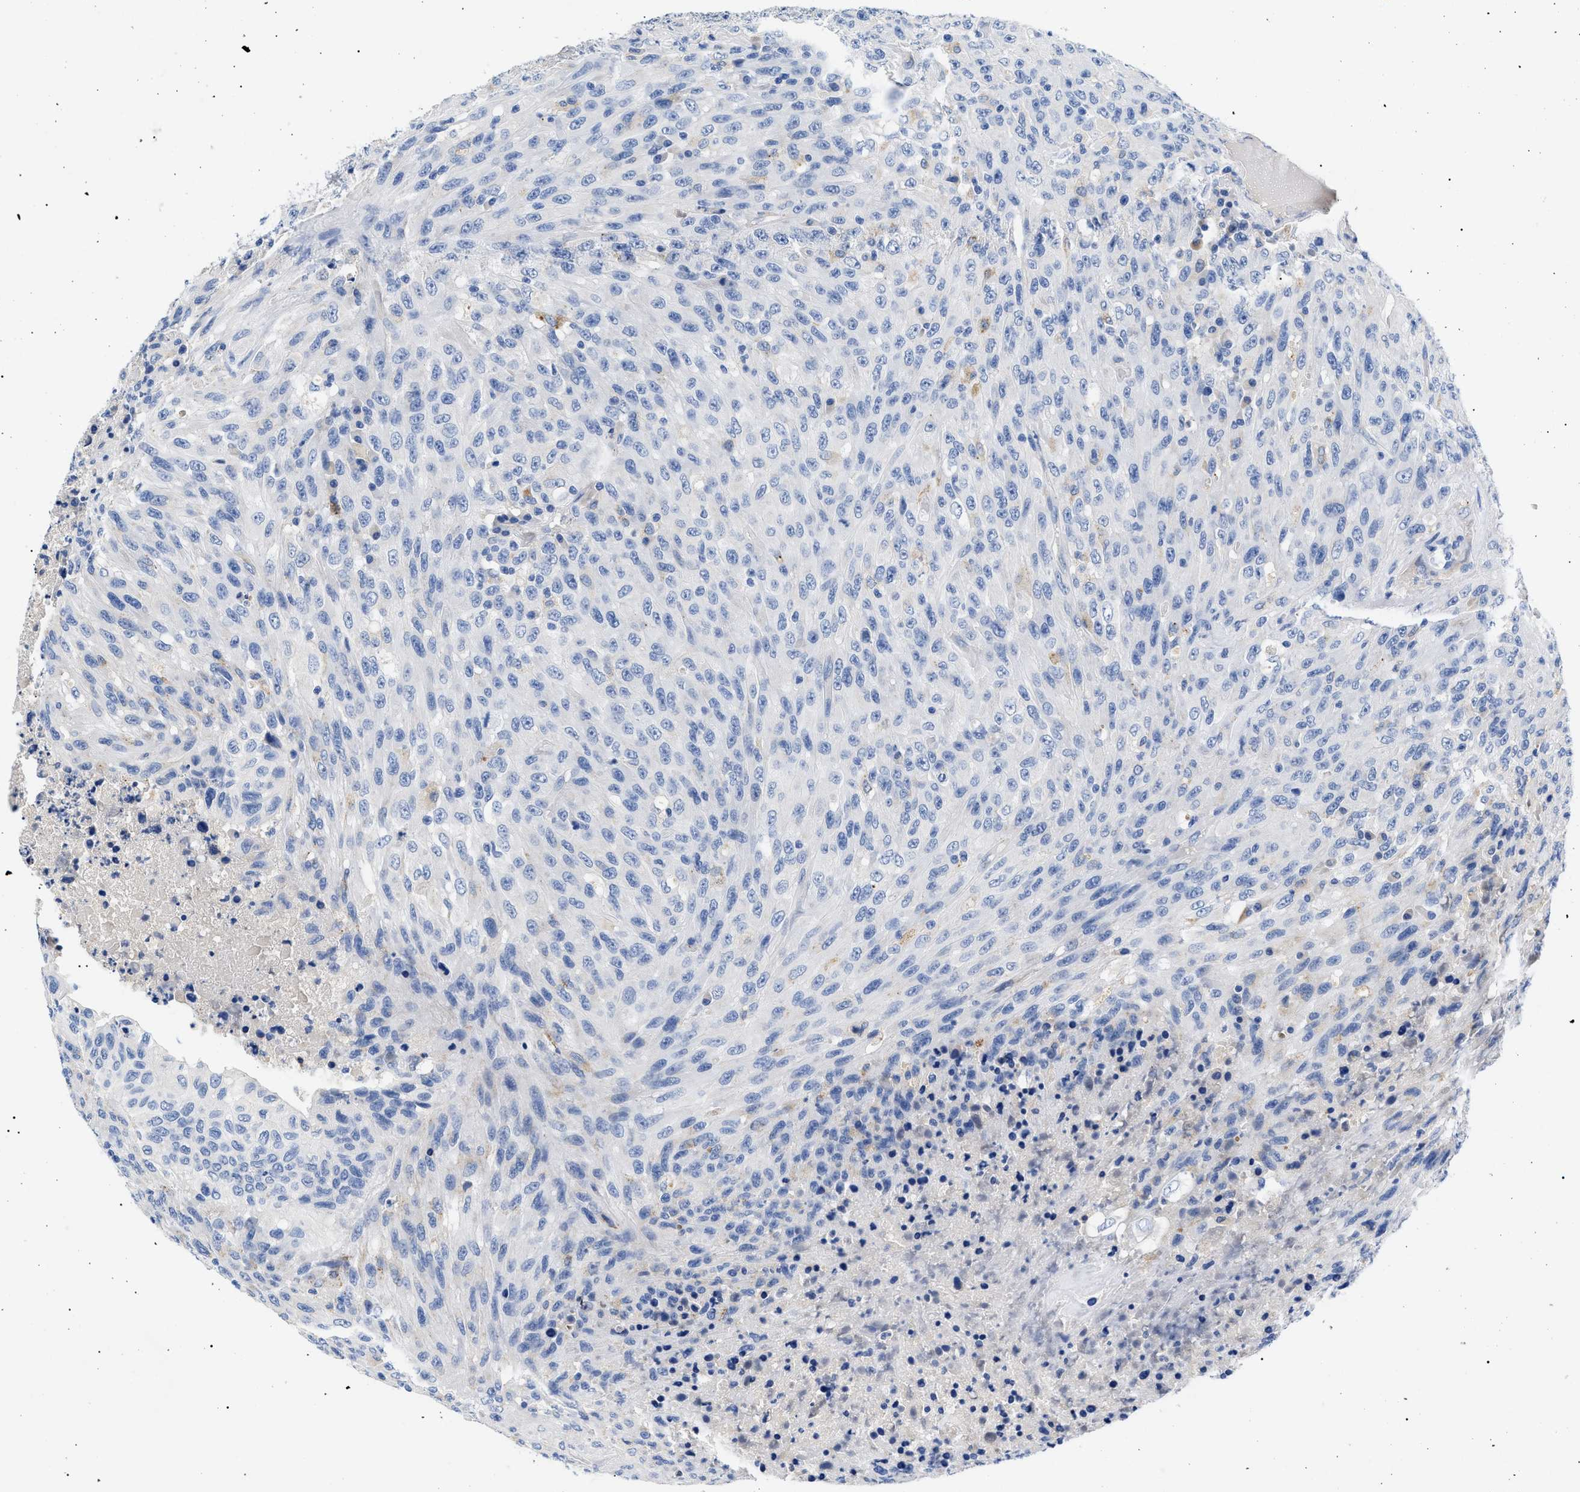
{"staining": {"intensity": "negative", "quantity": "none", "location": "none"}, "tissue": "urothelial cancer", "cell_type": "Tumor cells", "image_type": "cancer", "snomed": [{"axis": "morphology", "description": "Urothelial carcinoma, High grade"}, {"axis": "topography", "description": "Urinary bladder"}], "caption": "The image demonstrates no significant positivity in tumor cells of urothelial cancer. (DAB (3,3'-diaminobenzidine) immunohistochemistry (IHC) with hematoxylin counter stain).", "gene": "ACKR1", "patient": {"sex": "male", "age": 66}}